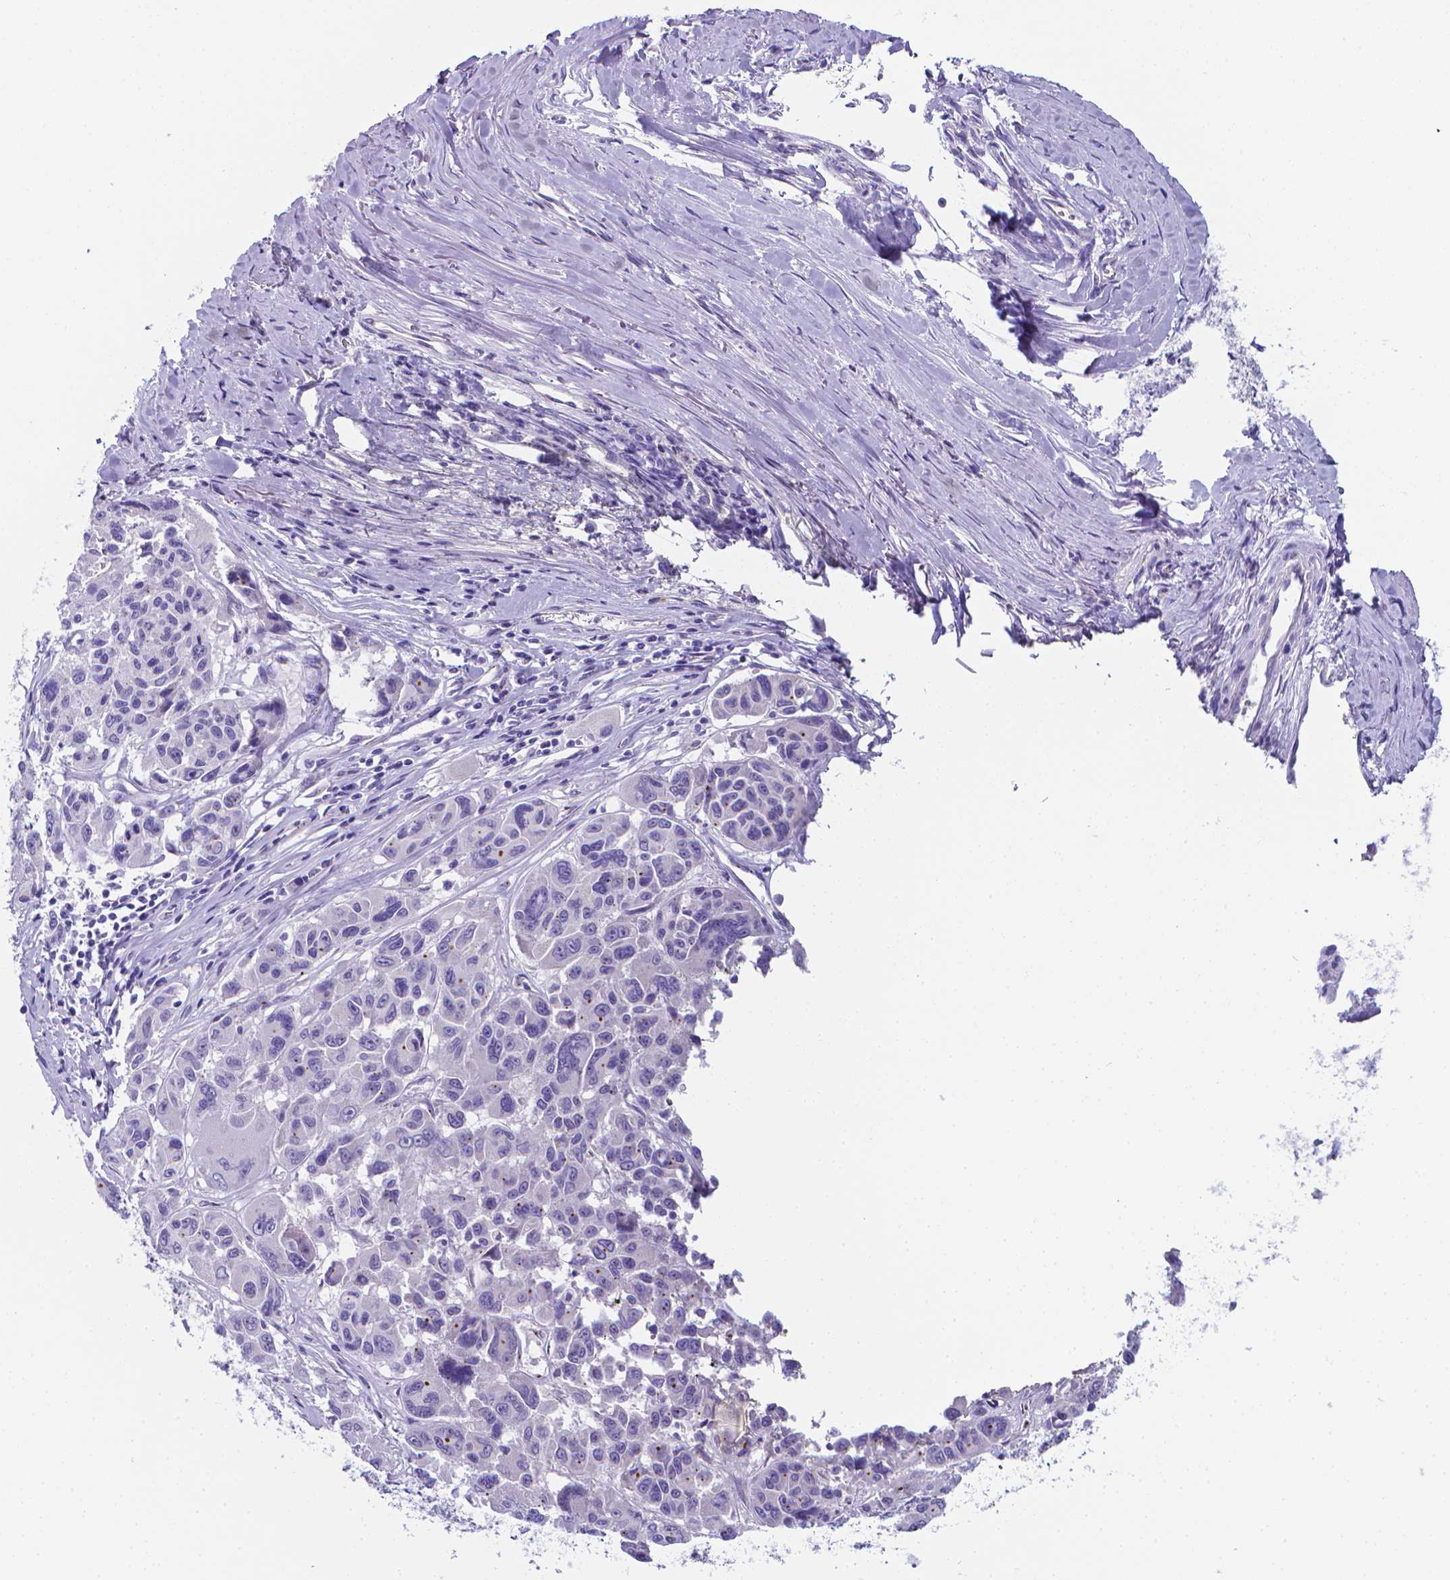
{"staining": {"intensity": "negative", "quantity": "none", "location": "none"}, "tissue": "melanoma", "cell_type": "Tumor cells", "image_type": "cancer", "snomed": [{"axis": "morphology", "description": "Malignant melanoma, NOS"}, {"axis": "topography", "description": "Skin"}], "caption": "Human malignant melanoma stained for a protein using immunohistochemistry demonstrates no positivity in tumor cells.", "gene": "LRRC73", "patient": {"sex": "female", "age": 66}}